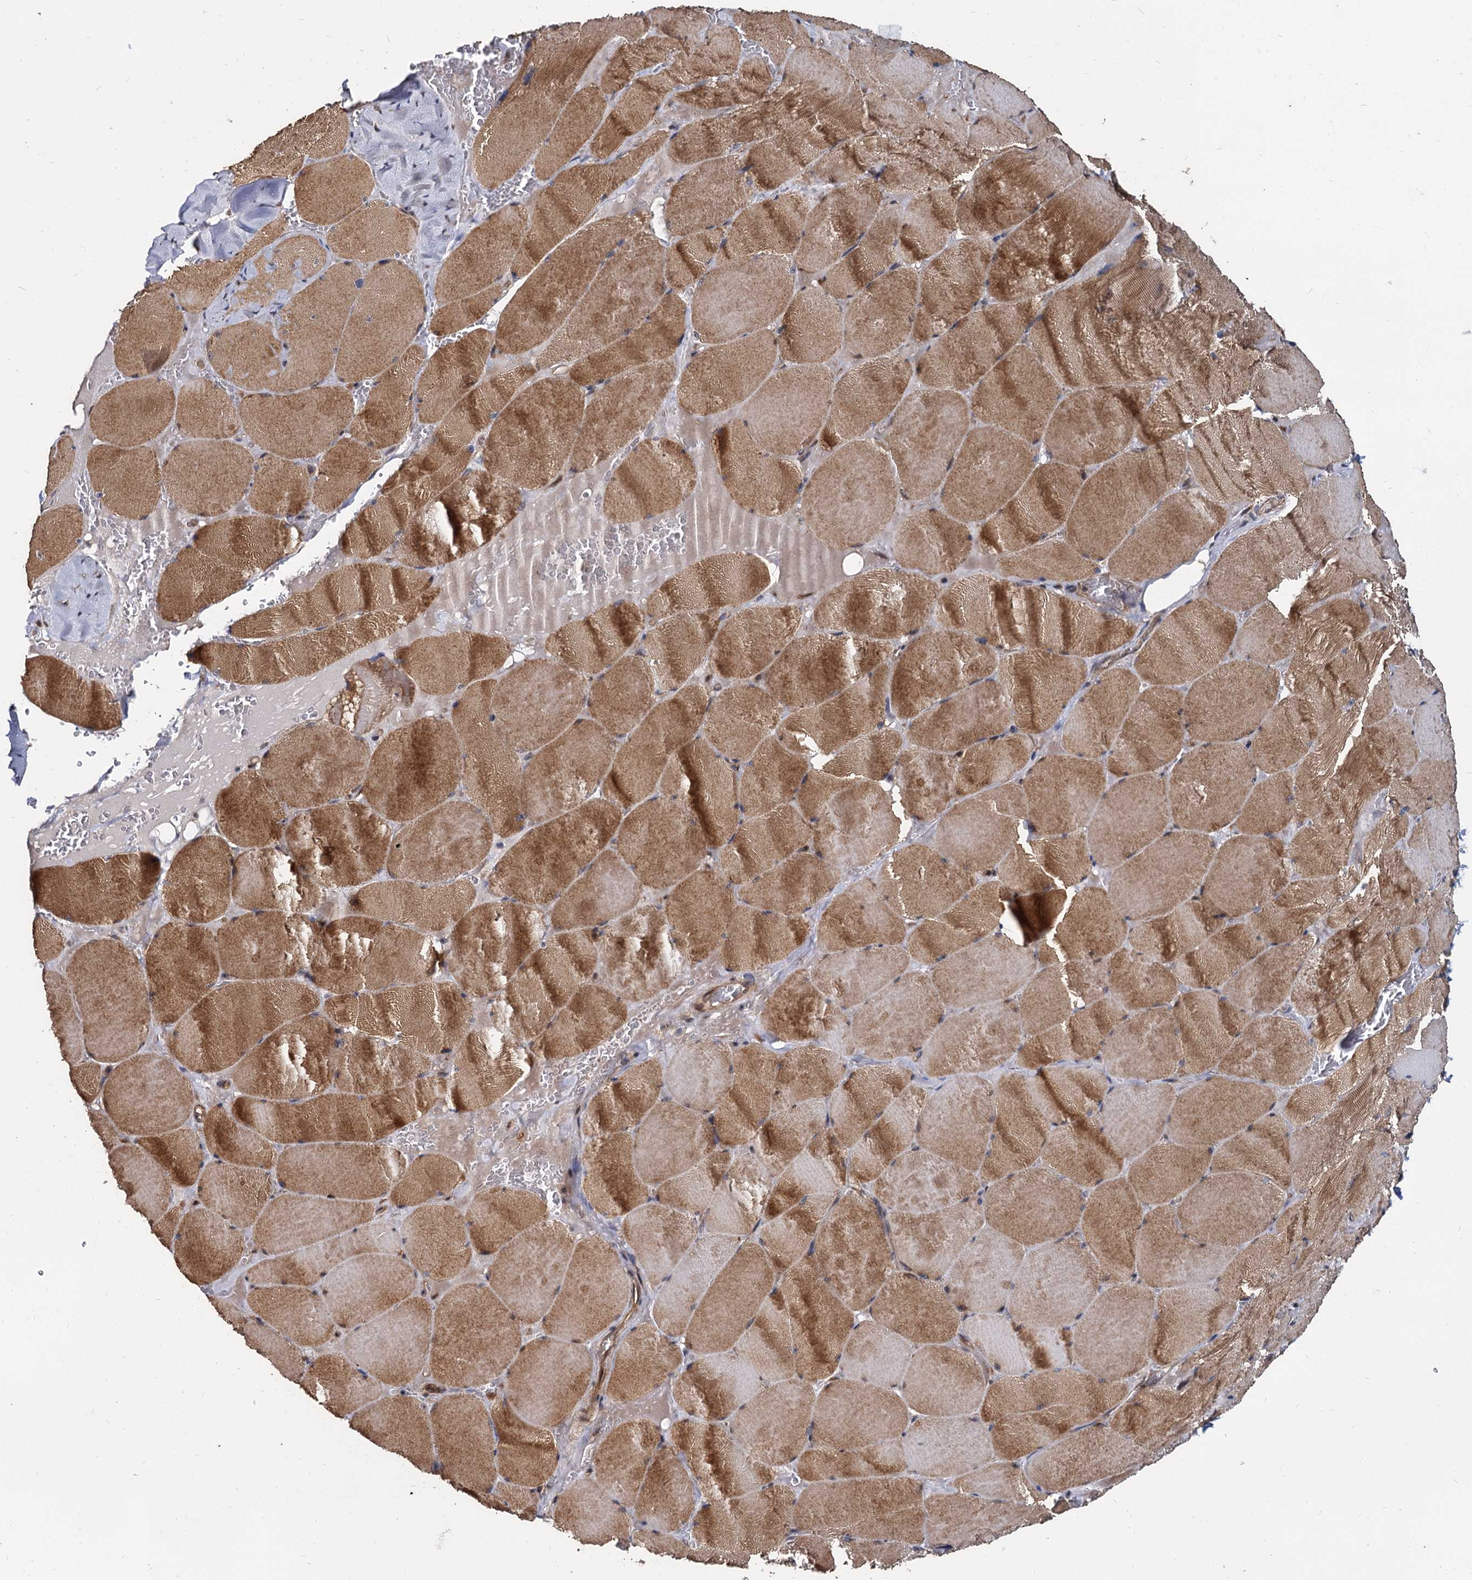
{"staining": {"intensity": "moderate", "quantity": ">75%", "location": "cytoplasmic/membranous"}, "tissue": "skeletal muscle", "cell_type": "Myocytes", "image_type": "normal", "snomed": [{"axis": "morphology", "description": "Normal tissue, NOS"}, {"axis": "topography", "description": "Skeletal muscle"}, {"axis": "topography", "description": "Head-Neck"}], "caption": "Human skeletal muscle stained with a brown dye reveals moderate cytoplasmic/membranous positive staining in about >75% of myocytes.", "gene": "WWC3", "patient": {"sex": "male", "age": 66}}